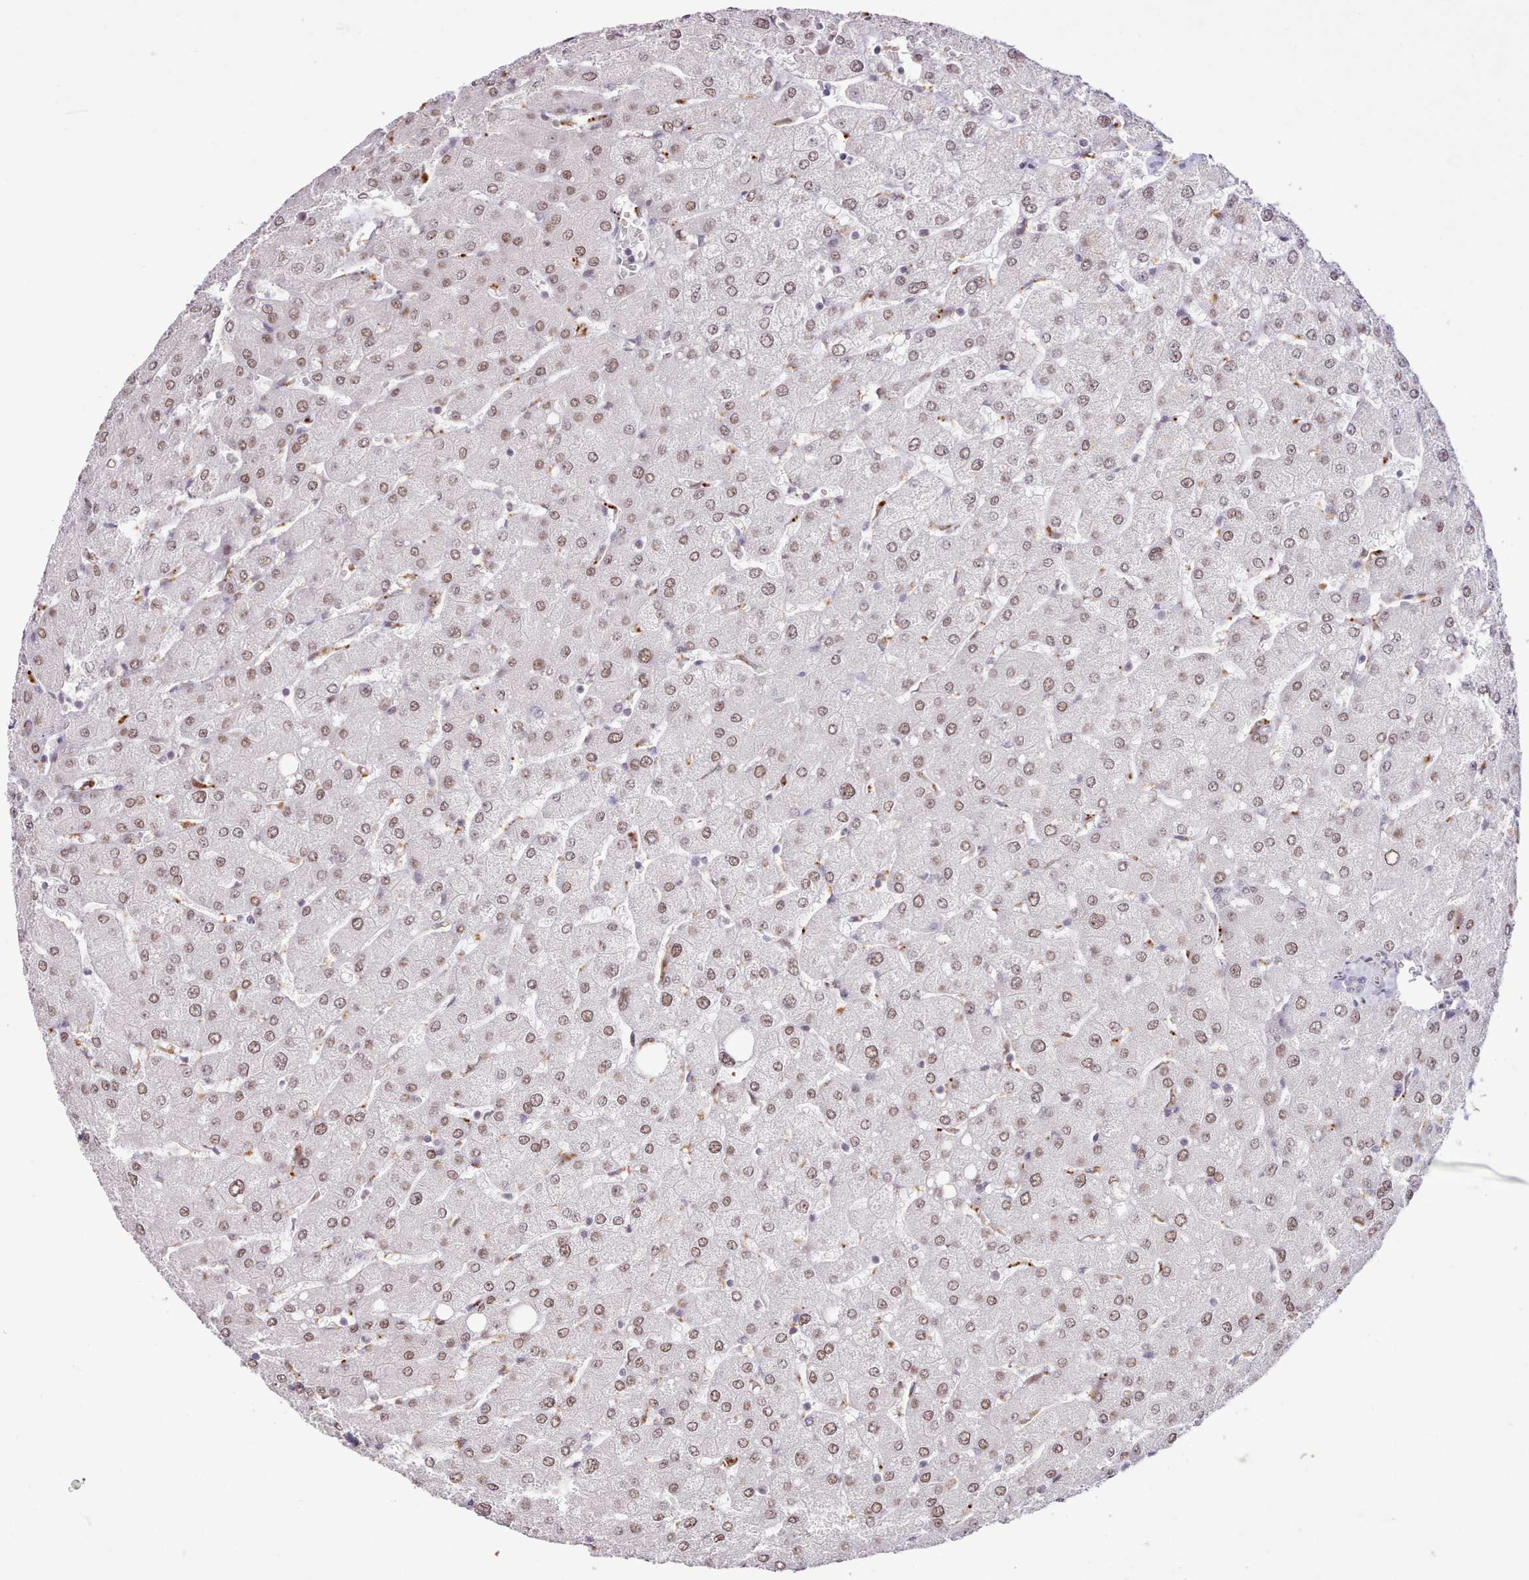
{"staining": {"intensity": "weak", "quantity": ">75%", "location": "nuclear"}, "tissue": "liver", "cell_type": "Cholangiocytes", "image_type": "normal", "snomed": [{"axis": "morphology", "description": "Normal tissue, NOS"}, {"axis": "topography", "description": "Liver"}], "caption": "Immunohistochemical staining of unremarkable liver demonstrates low levels of weak nuclear expression in approximately >75% of cholangiocytes. (DAB = brown stain, brightfield microscopy at high magnification).", "gene": "TAF15", "patient": {"sex": "male", "age": 55}}